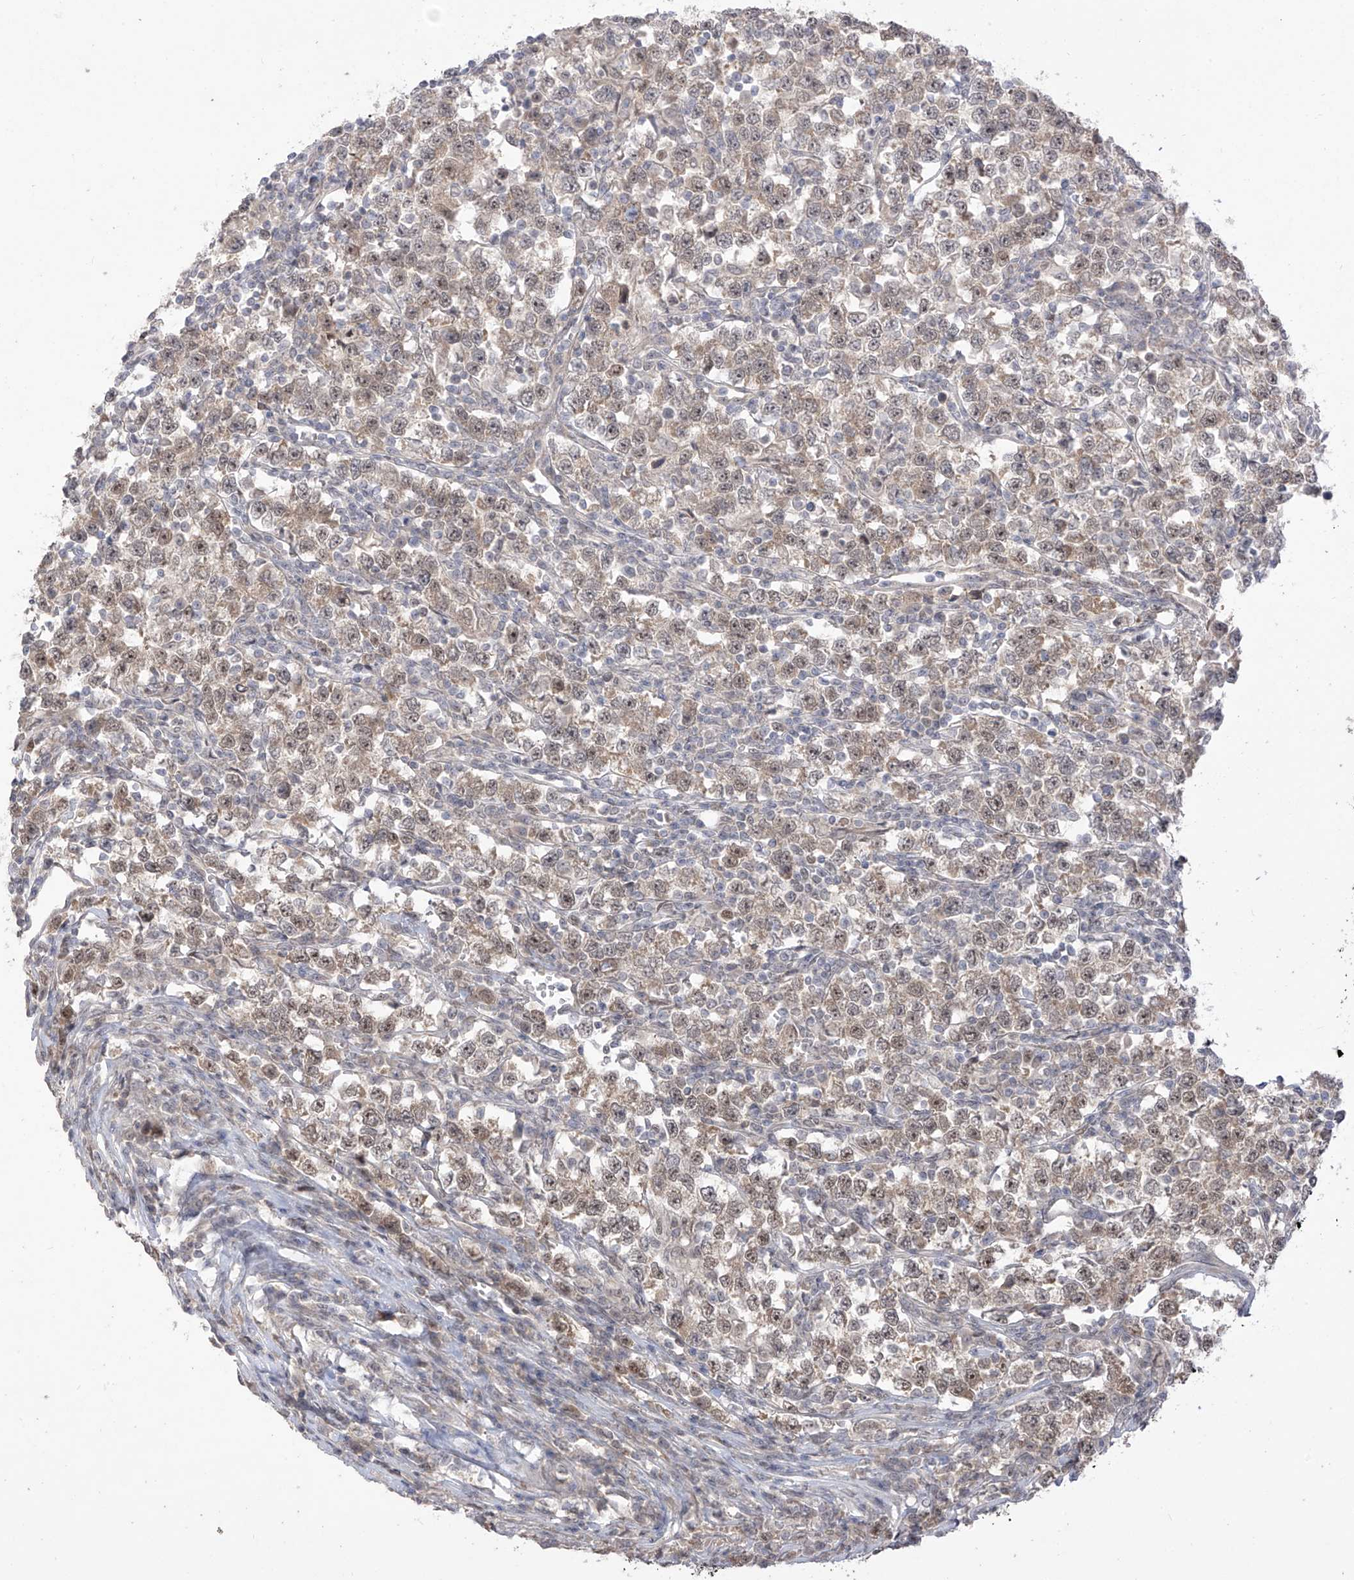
{"staining": {"intensity": "weak", "quantity": ">75%", "location": "nuclear"}, "tissue": "testis cancer", "cell_type": "Tumor cells", "image_type": "cancer", "snomed": [{"axis": "morphology", "description": "Normal tissue, NOS"}, {"axis": "morphology", "description": "Seminoma, NOS"}, {"axis": "topography", "description": "Testis"}], "caption": "Tumor cells reveal low levels of weak nuclear expression in about >75% of cells in testis seminoma.", "gene": "OGT", "patient": {"sex": "male", "age": 43}}